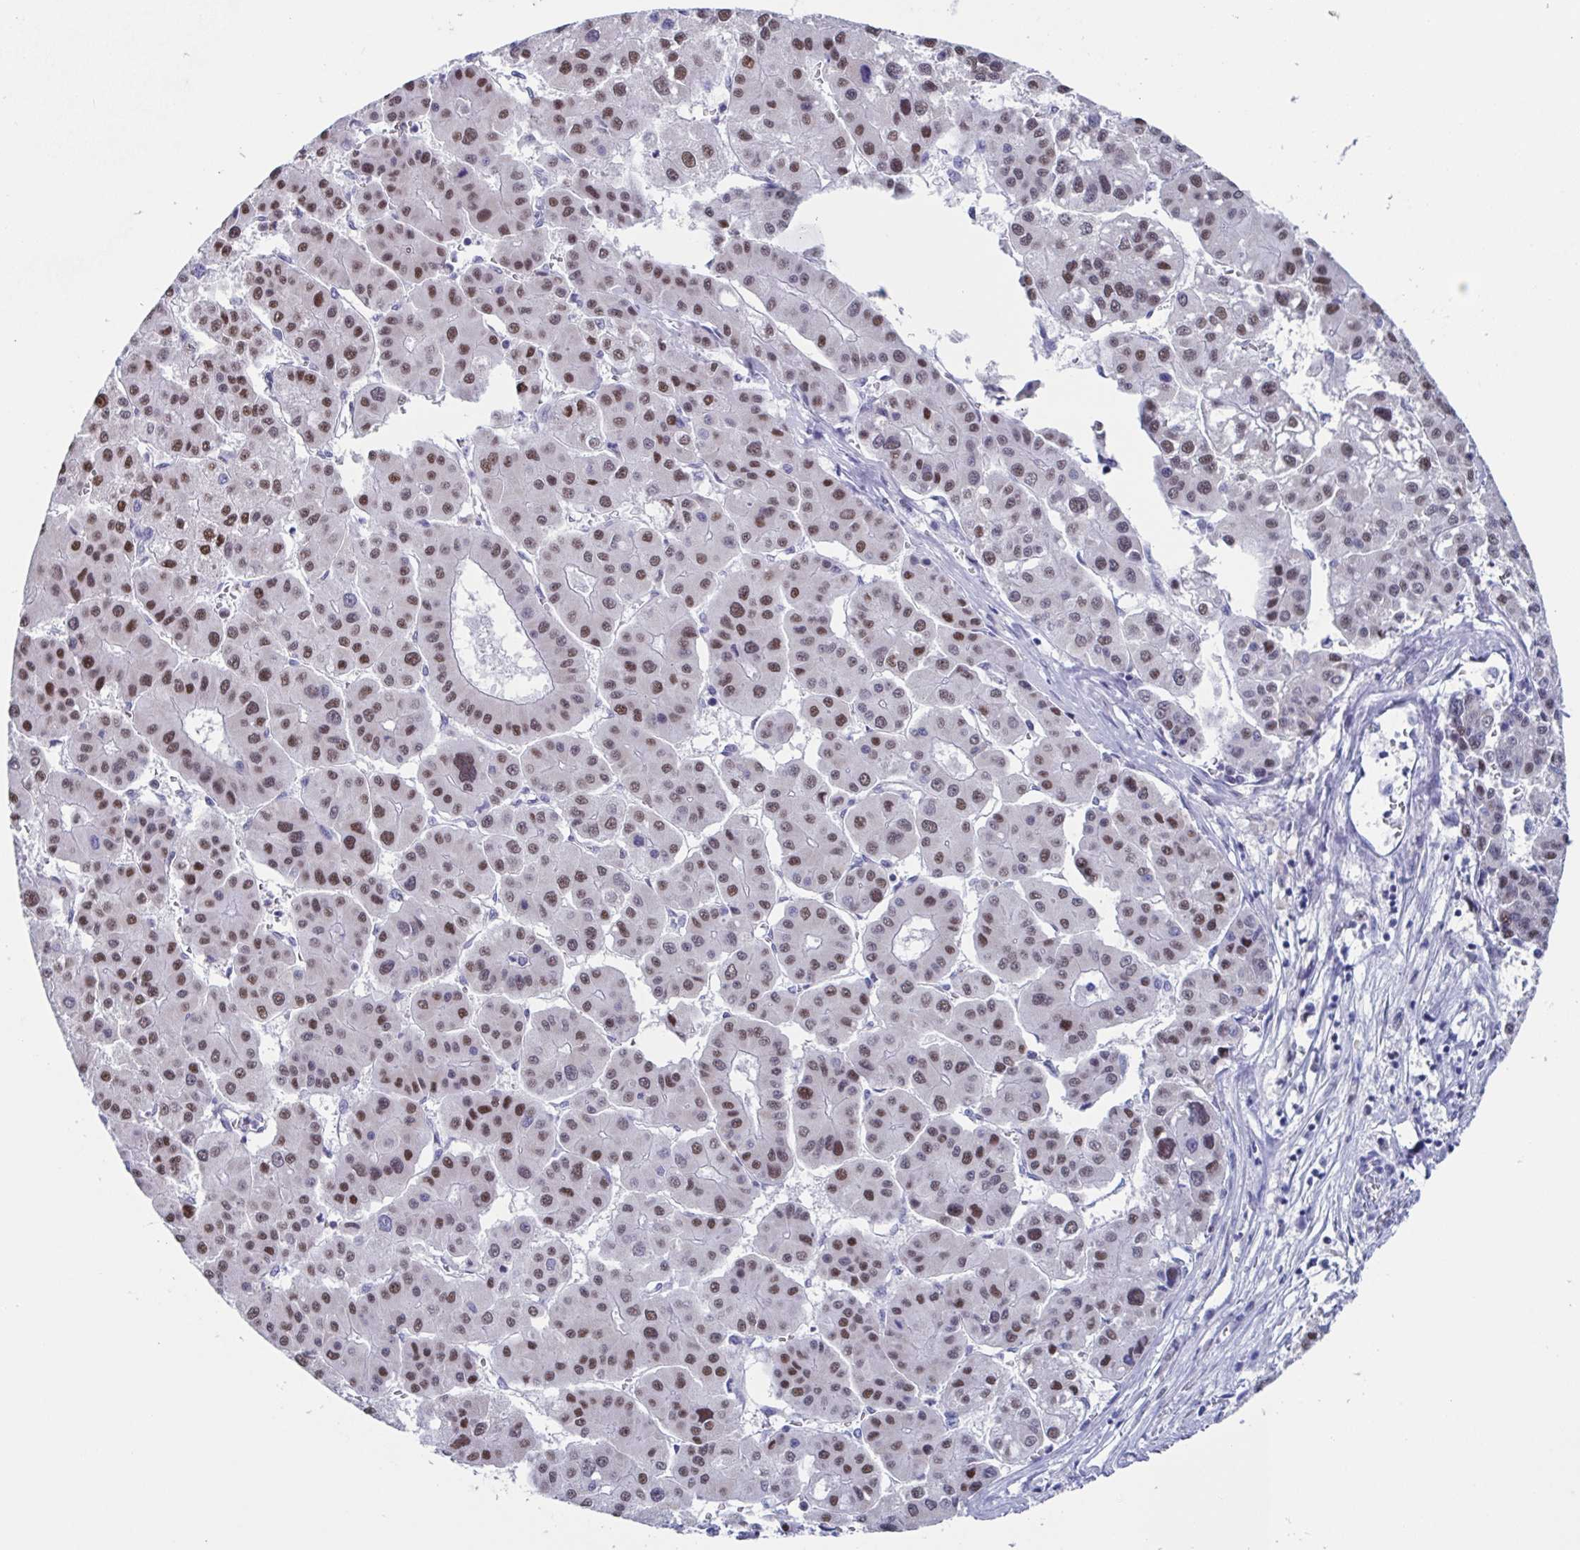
{"staining": {"intensity": "moderate", "quantity": ">75%", "location": "nuclear"}, "tissue": "liver cancer", "cell_type": "Tumor cells", "image_type": "cancer", "snomed": [{"axis": "morphology", "description": "Carcinoma, Hepatocellular, NOS"}, {"axis": "topography", "description": "Liver"}], "caption": "DAB immunohistochemical staining of human hepatocellular carcinoma (liver) reveals moderate nuclear protein positivity in about >75% of tumor cells.", "gene": "PBOV1", "patient": {"sex": "male", "age": 73}}